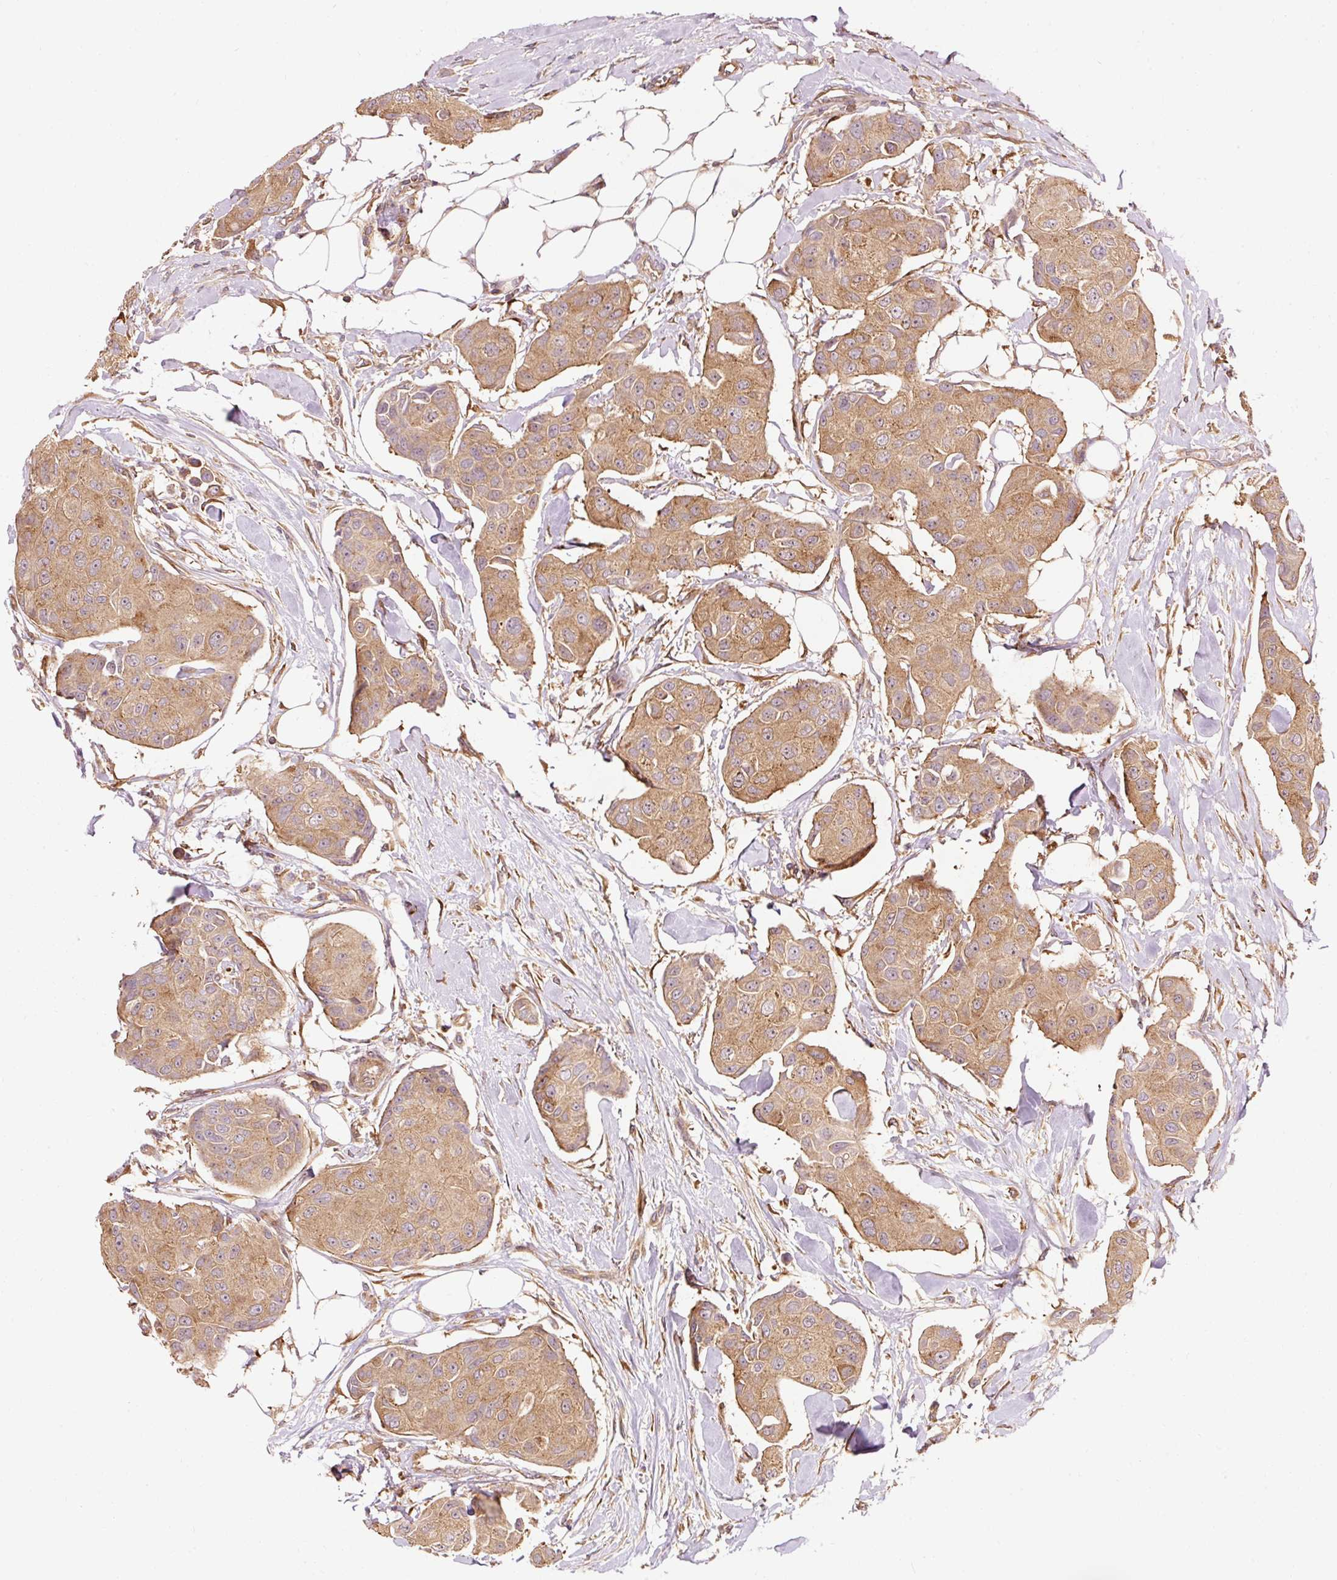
{"staining": {"intensity": "moderate", "quantity": ">75%", "location": "cytoplasmic/membranous"}, "tissue": "breast cancer", "cell_type": "Tumor cells", "image_type": "cancer", "snomed": [{"axis": "morphology", "description": "Duct carcinoma"}, {"axis": "topography", "description": "Breast"}, {"axis": "topography", "description": "Lymph node"}], "caption": "Immunohistochemical staining of breast cancer (intraductal carcinoma) demonstrates moderate cytoplasmic/membranous protein positivity in approximately >75% of tumor cells.", "gene": "PDAP1", "patient": {"sex": "female", "age": 80}}